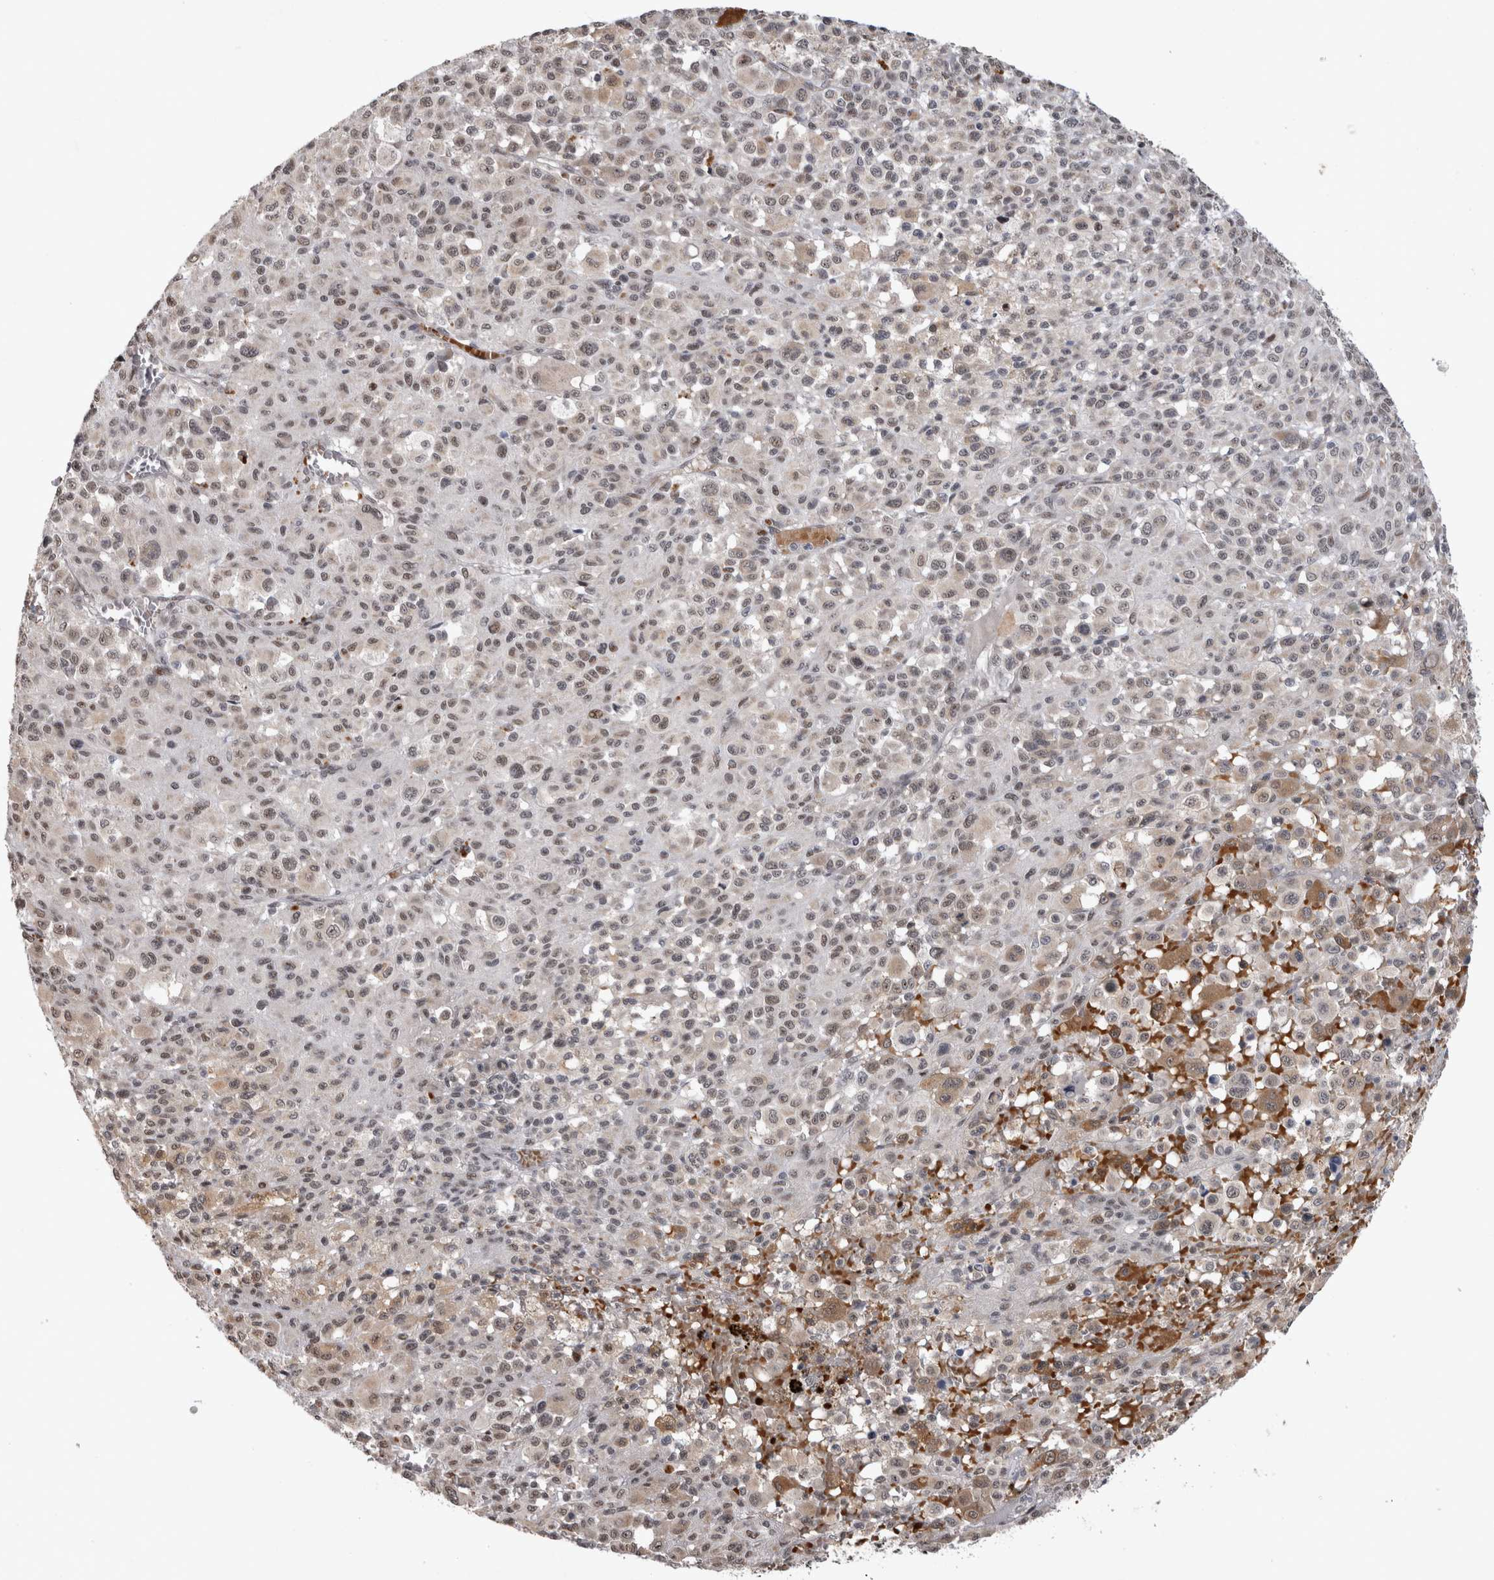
{"staining": {"intensity": "weak", "quantity": ">75%", "location": "nuclear"}, "tissue": "melanoma", "cell_type": "Tumor cells", "image_type": "cancer", "snomed": [{"axis": "morphology", "description": "Malignant melanoma, Metastatic site"}, {"axis": "topography", "description": "Skin"}], "caption": "Immunohistochemical staining of human melanoma demonstrates low levels of weak nuclear expression in about >75% of tumor cells. The protein of interest is shown in brown color, while the nuclei are stained blue.", "gene": "IFI44", "patient": {"sex": "female", "age": 74}}